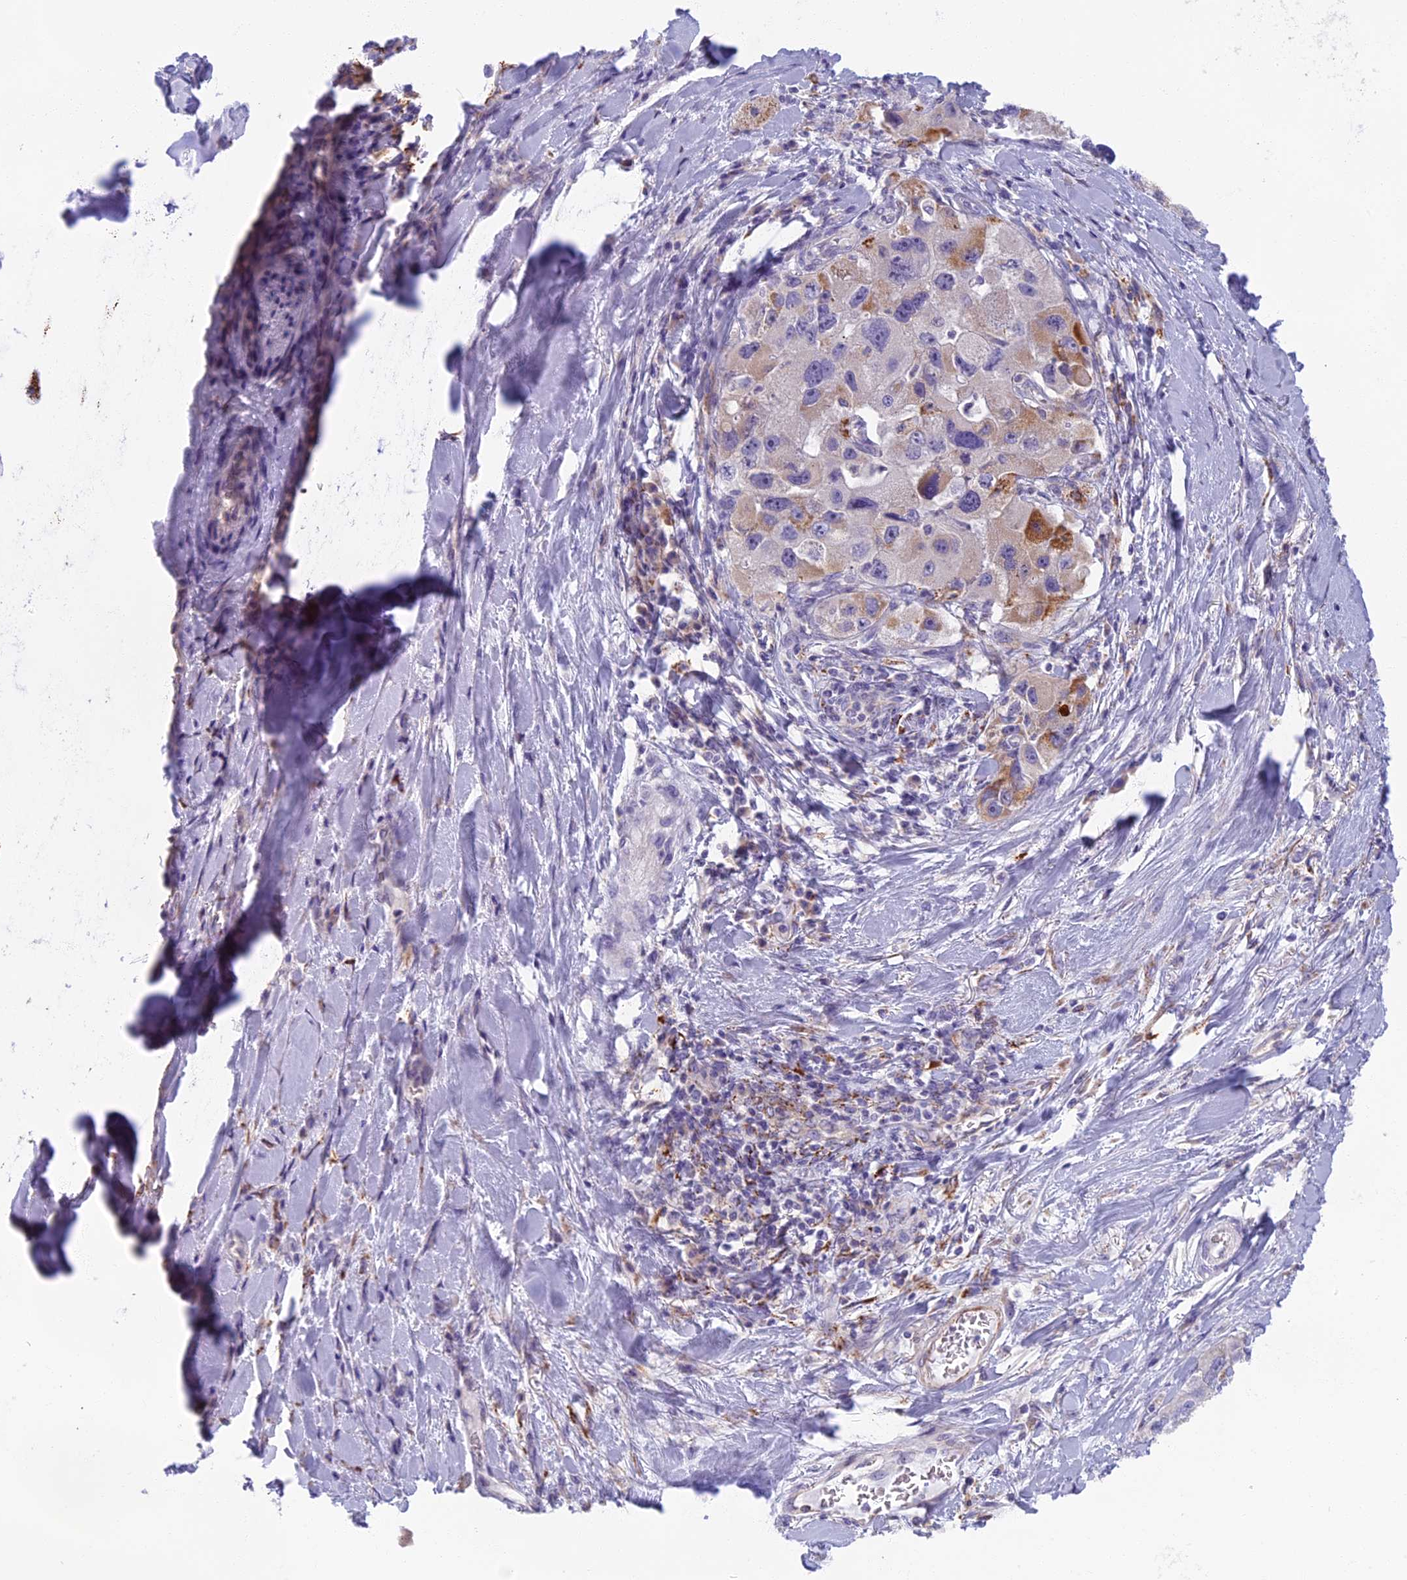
{"staining": {"intensity": "moderate", "quantity": "<25%", "location": "cytoplasmic/membranous"}, "tissue": "lung cancer", "cell_type": "Tumor cells", "image_type": "cancer", "snomed": [{"axis": "morphology", "description": "Adenocarcinoma, NOS"}, {"axis": "topography", "description": "Lung"}], "caption": "Lung cancer (adenocarcinoma) tissue demonstrates moderate cytoplasmic/membranous positivity in approximately <25% of tumor cells", "gene": "SEMA7A", "patient": {"sex": "female", "age": 54}}